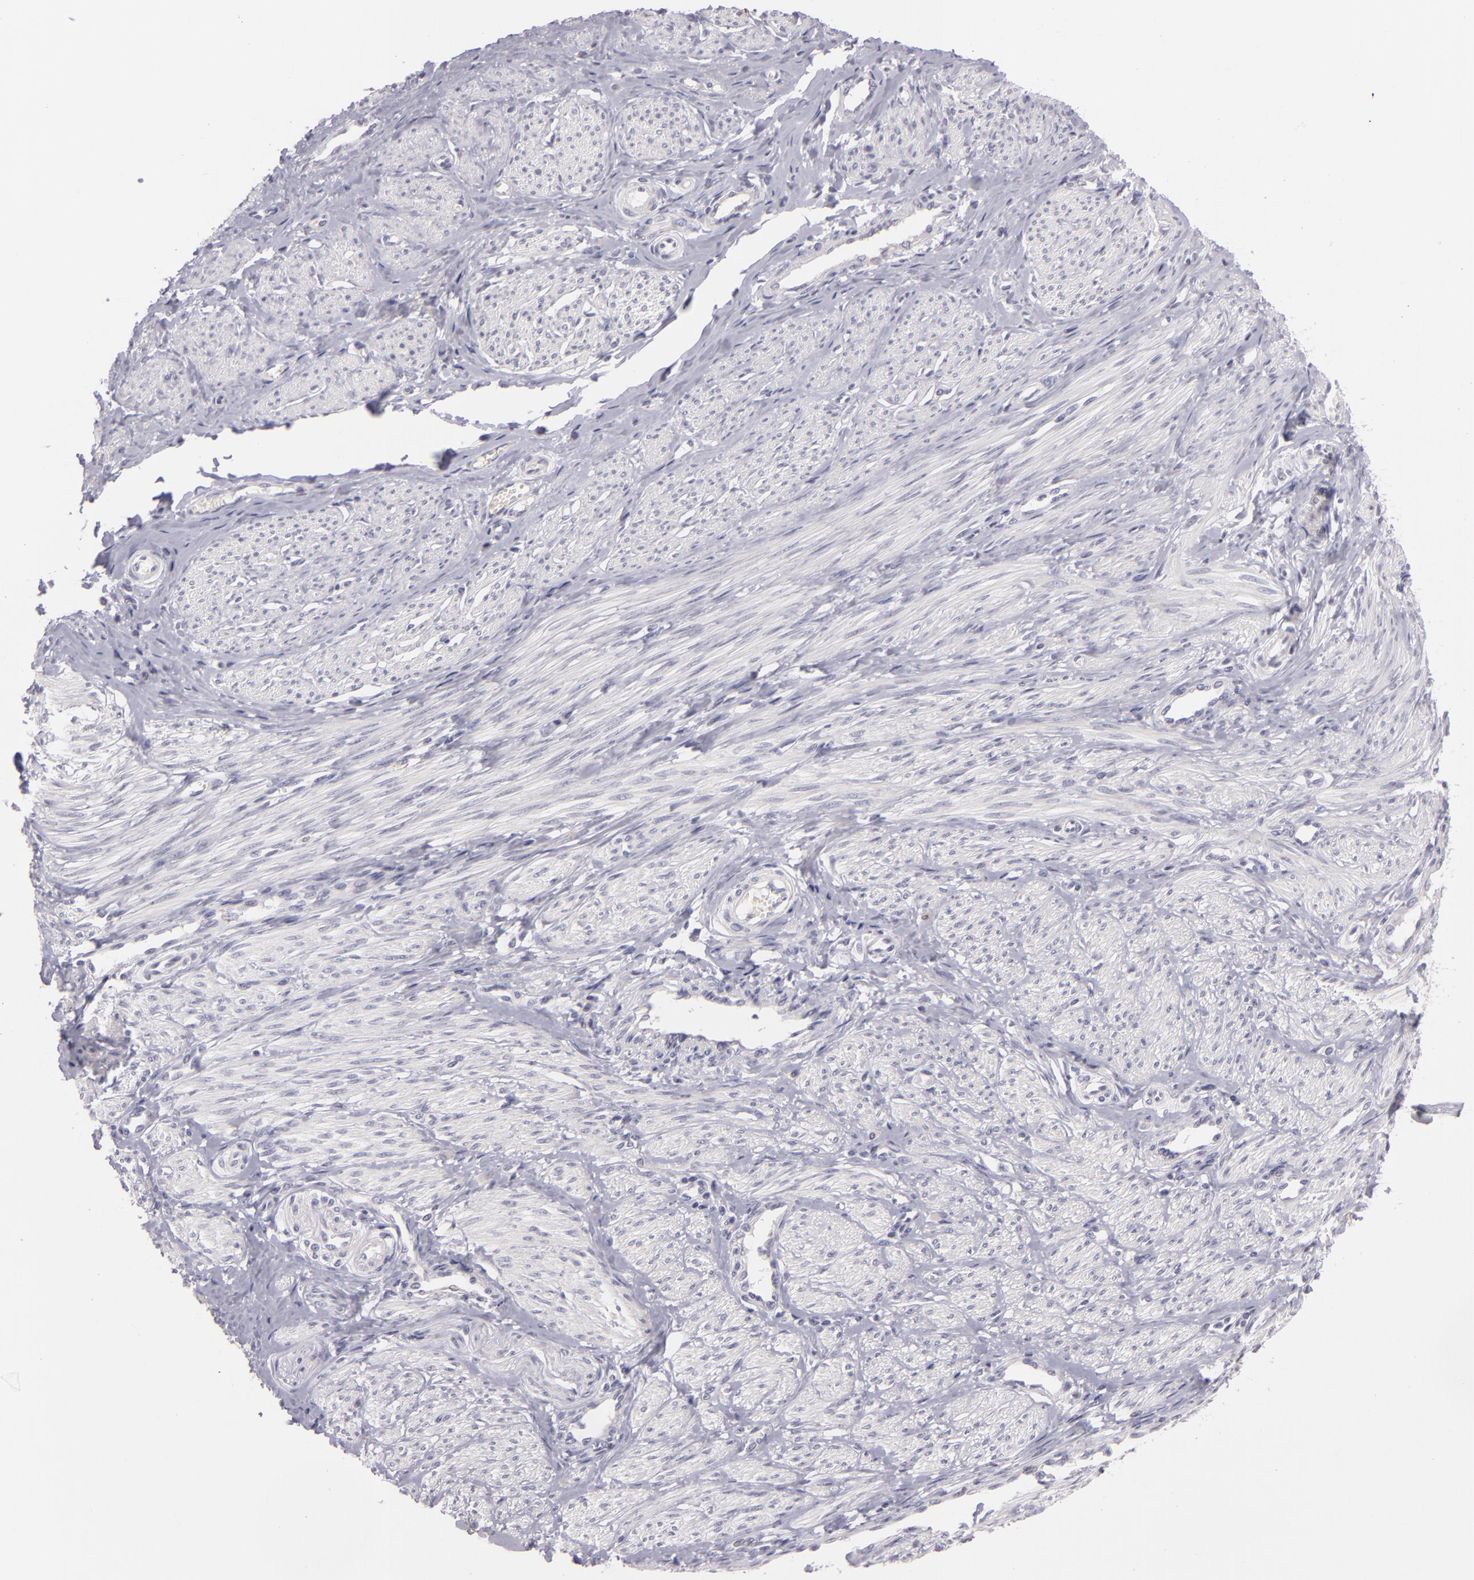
{"staining": {"intensity": "negative", "quantity": "none", "location": "none"}, "tissue": "smooth muscle", "cell_type": "Smooth muscle cells", "image_type": "normal", "snomed": [{"axis": "morphology", "description": "Normal tissue, NOS"}, {"axis": "topography", "description": "Smooth muscle"}, {"axis": "topography", "description": "Uterus"}], "caption": "A high-resolution photomicrograph shows IHC staining of normal smooth muscle, which demonstrates no significant staining in smooth muscle cells. (DAB (3,3'-diaminobenzidine) immunohistochemistry (IHC) with hematoxylin counter stain).", "gene": "CTNNB1", "patient": {"sex": "female", "age": 39}}